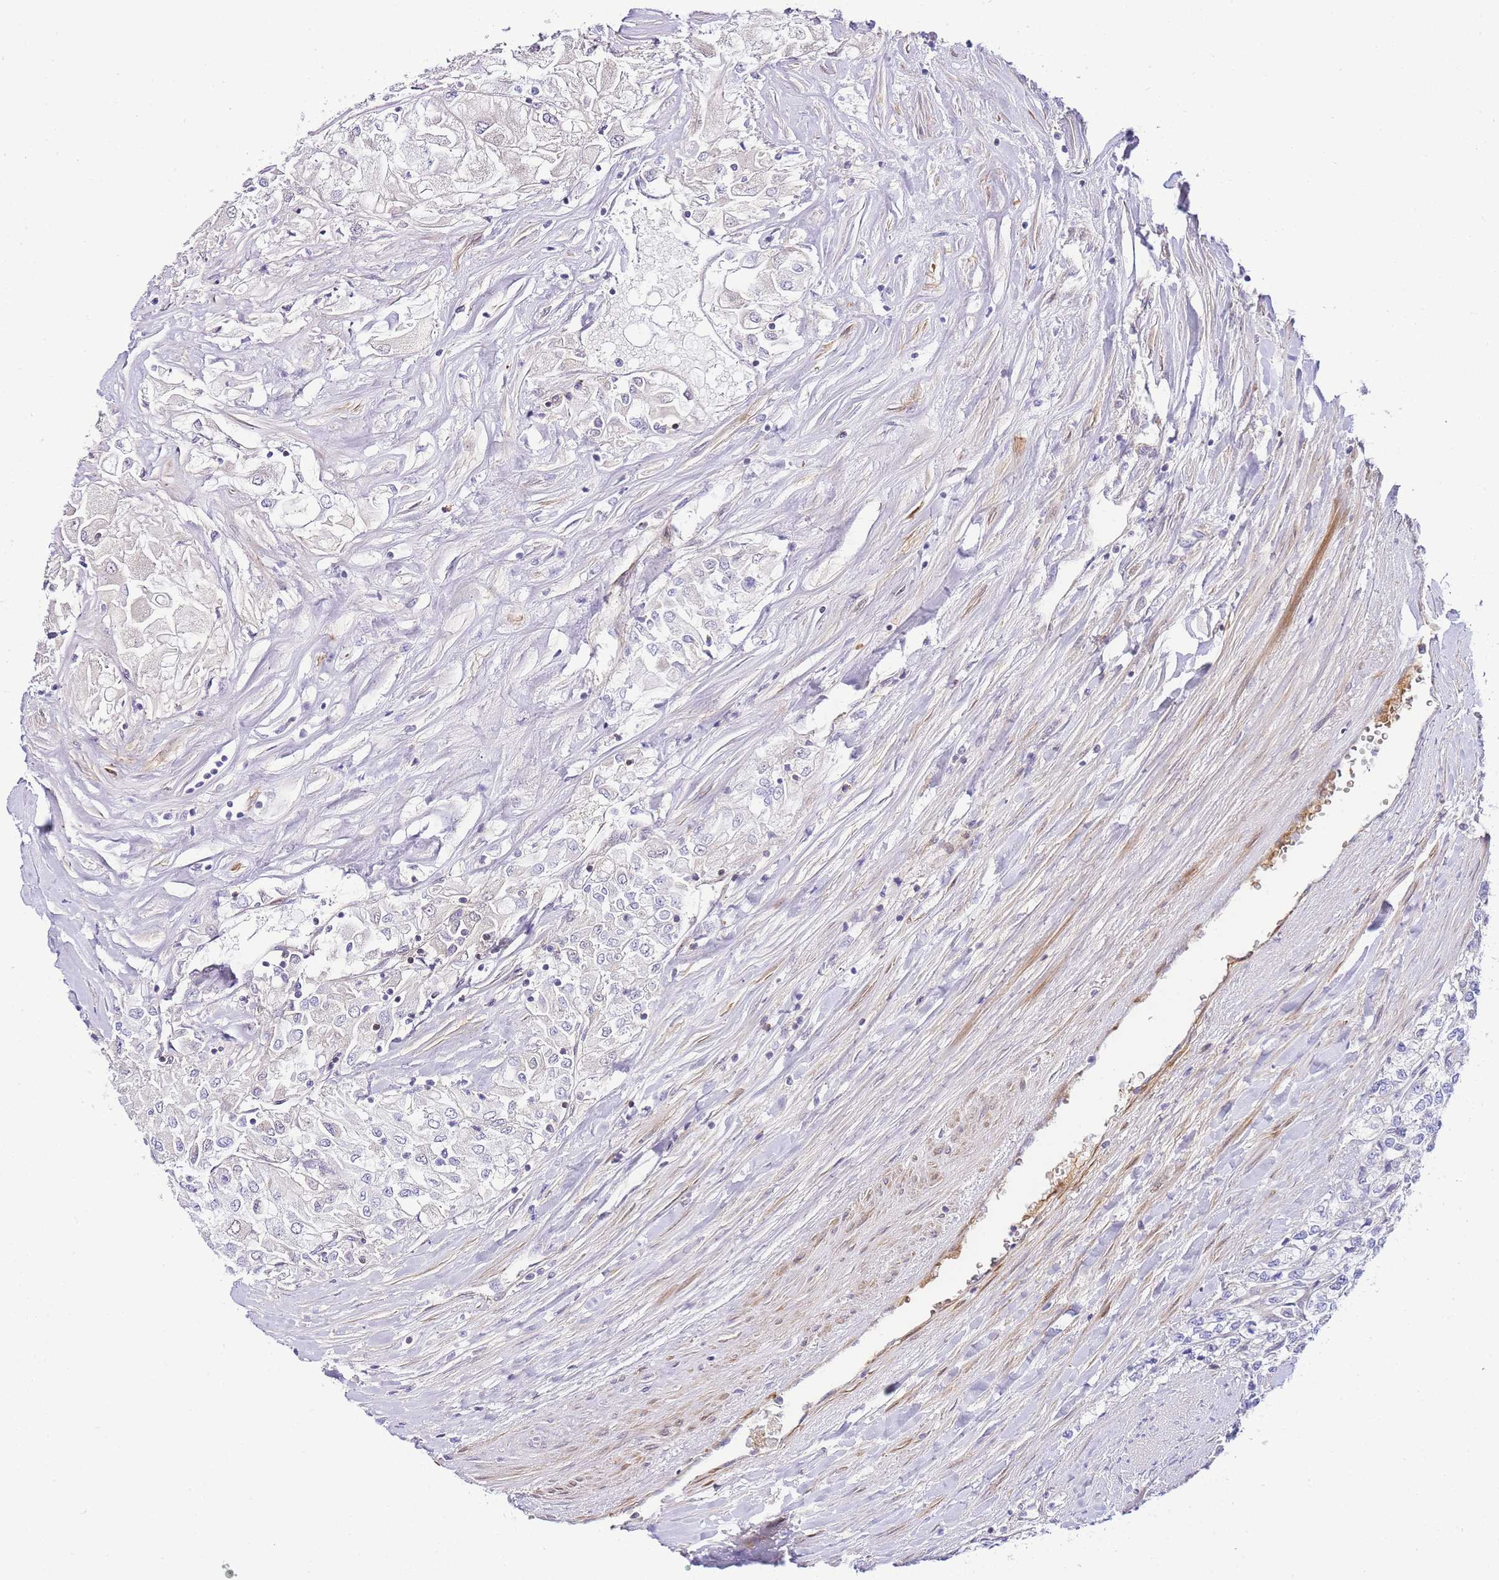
{"staining": {"intensity": "negative", "quantity": "none", "location": "none"}, "tissue": "renal cancer", "cell_type": "Tumor cells", "image_type": "cancer", "snomed": [{"axis": "morphology", "description": "Adenocarcinoma, NOS"}, {"axis": "topography", "description": "Kidney"}], "caption": "The image displays no staining of tumor cells in renal cancer.", "gene": "FBN3", "patient": {"sex": "male", "age": 80}}